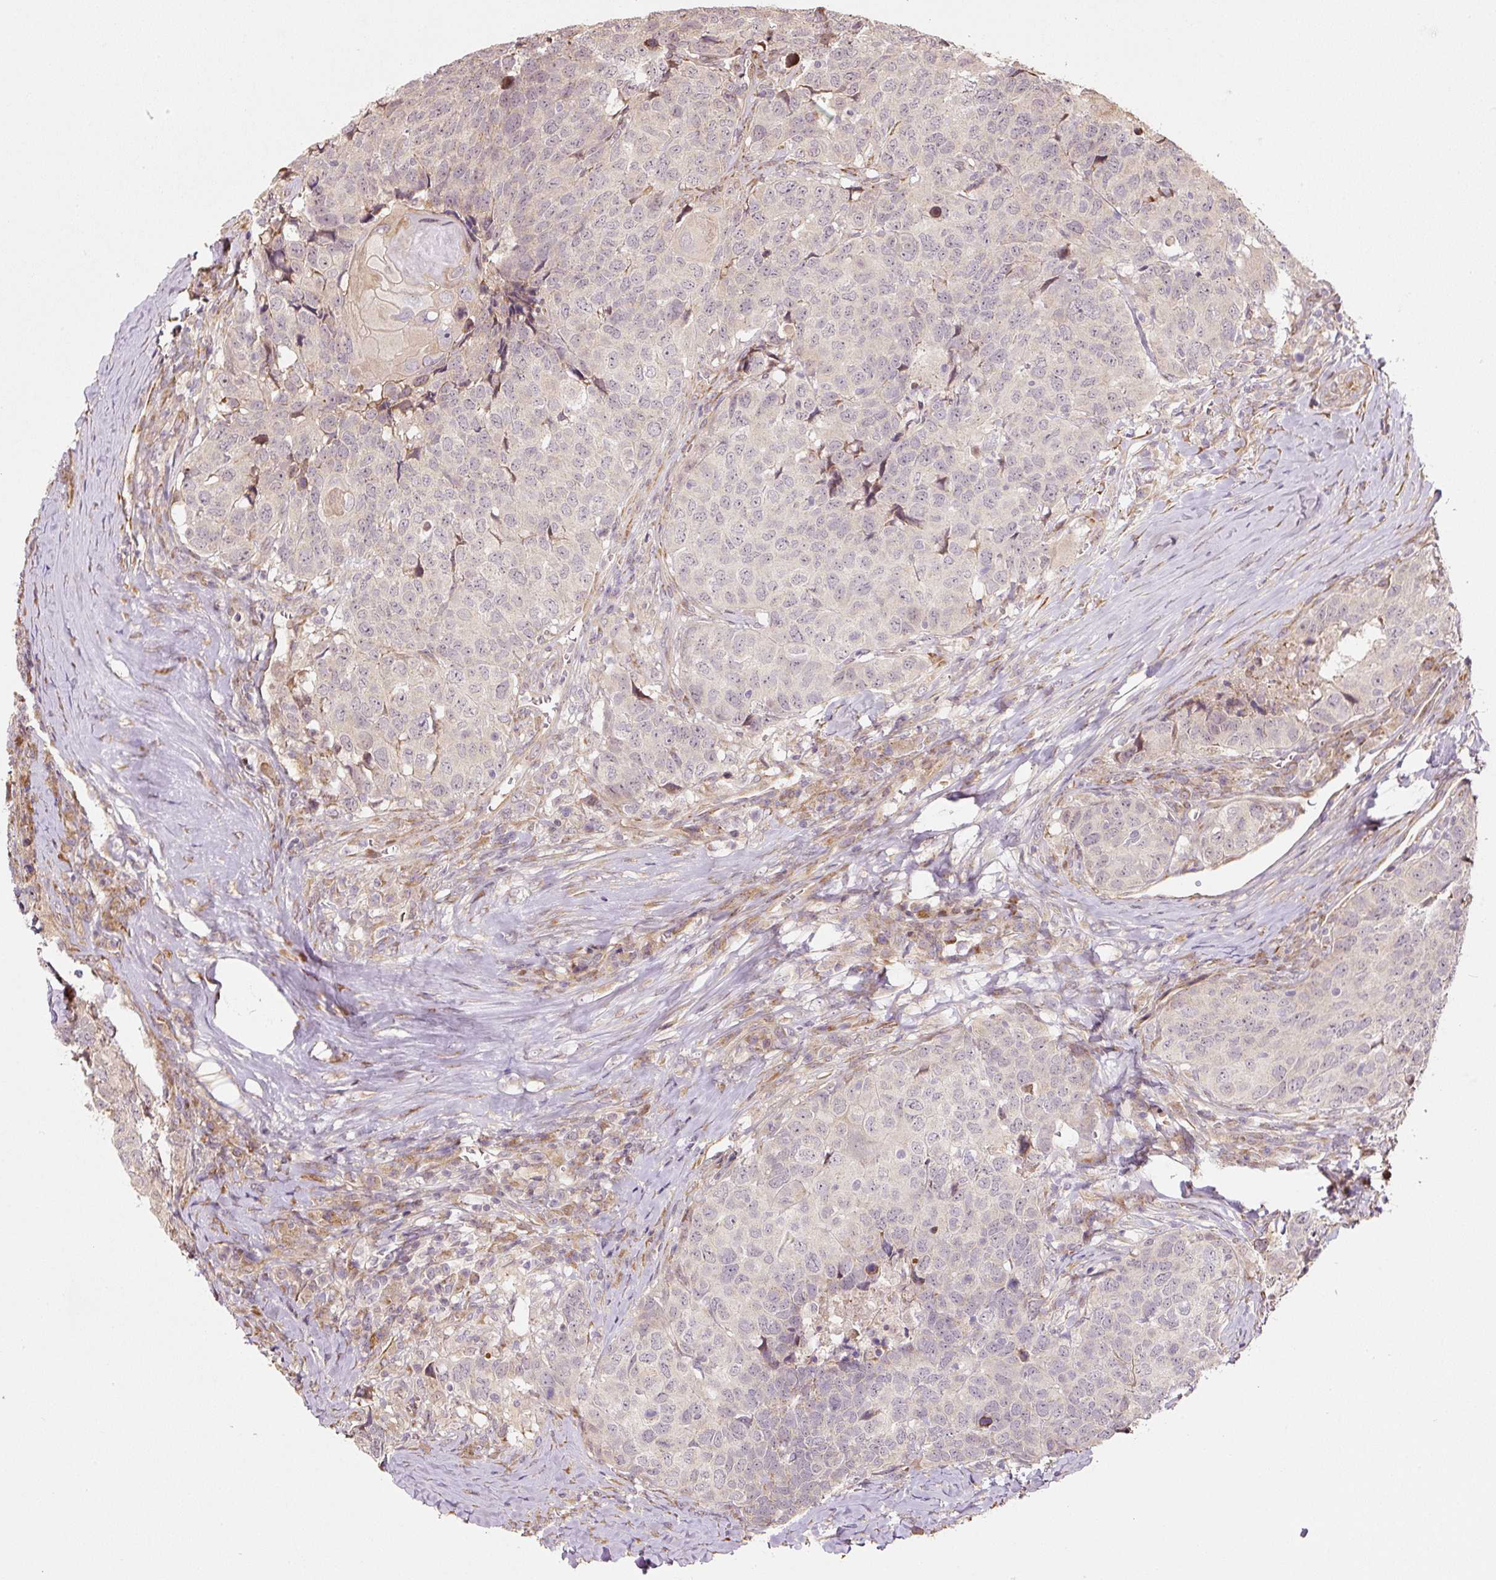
{"staining": {"intensity": "negative", "quantity": "none", "location": "none"}, "tissue": "head and neck cancer", "cell_type": "Tumor cells", "image_type": "cancer", "snomed": [{"axis": "morphology", "description": "Squamous cell carcinoma, NOS"}, {"axis": "topography", "description": "Head-Neck"}], "caption": "IHC of head and neck cancer exhibits no expression in tumor cells.", "gene": "ETF1", "patient": {"sex": "male", "age": 66}}